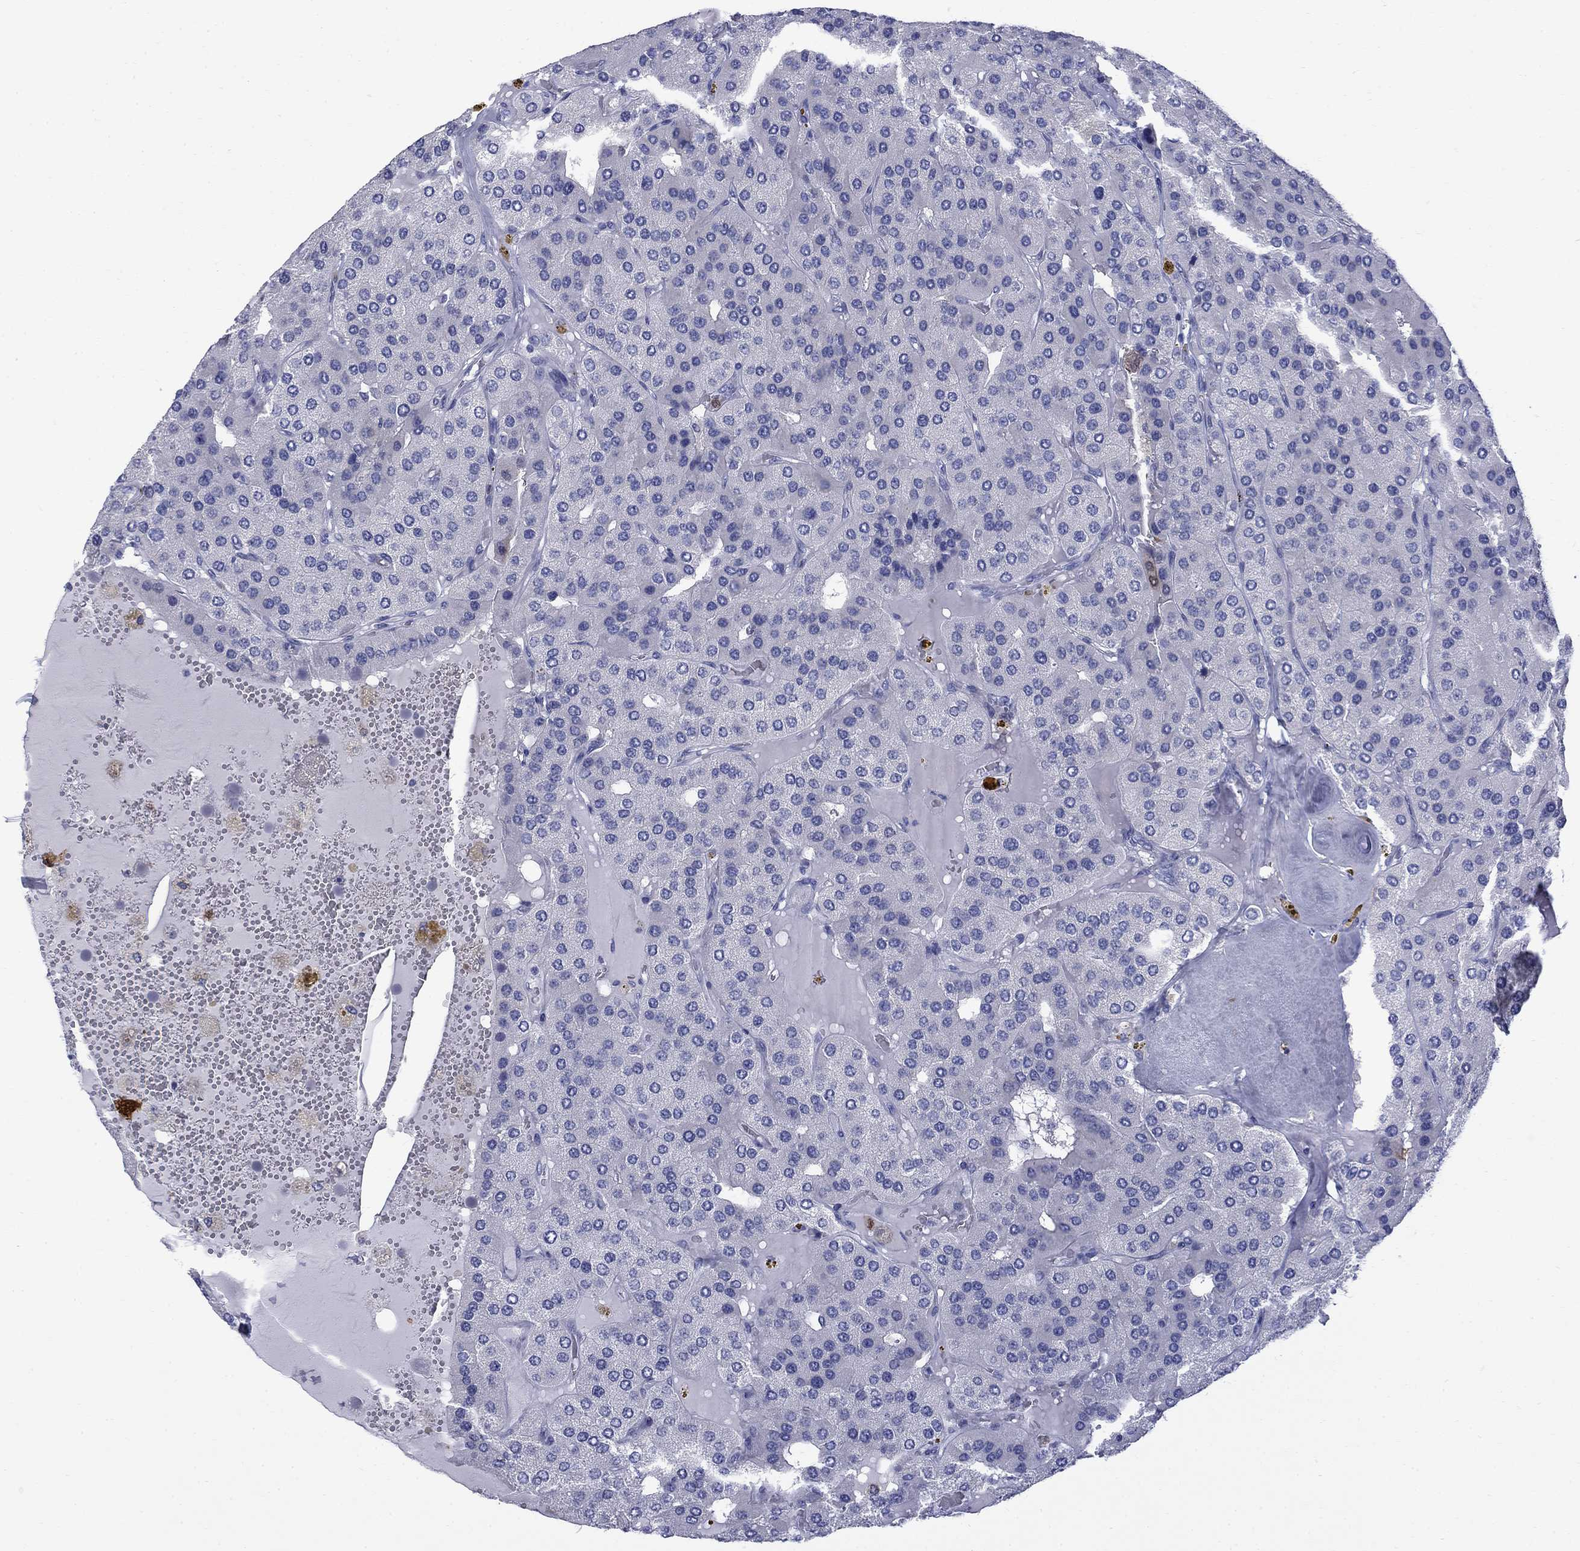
{"staining": {"intensity": "negative", "quantity": "none", "location": "none"}, "tissue": "parathyroid gland", "cell_type": "Glandular cells", "image_type": "normal", "snomed": [{"axis": "morphology", "description": "Normal tissue, NOS"}, {"axis": "morphology", "description": "Adenoma, NOS"}, {"axis": "topography", "description": "Parathyroid gland"}], "caption": "Glandular cells show no significant protein positivity in benign parathyroid gland.", "gene": "SERPINB2", "patient": {"sex": "female", "age": 86}}